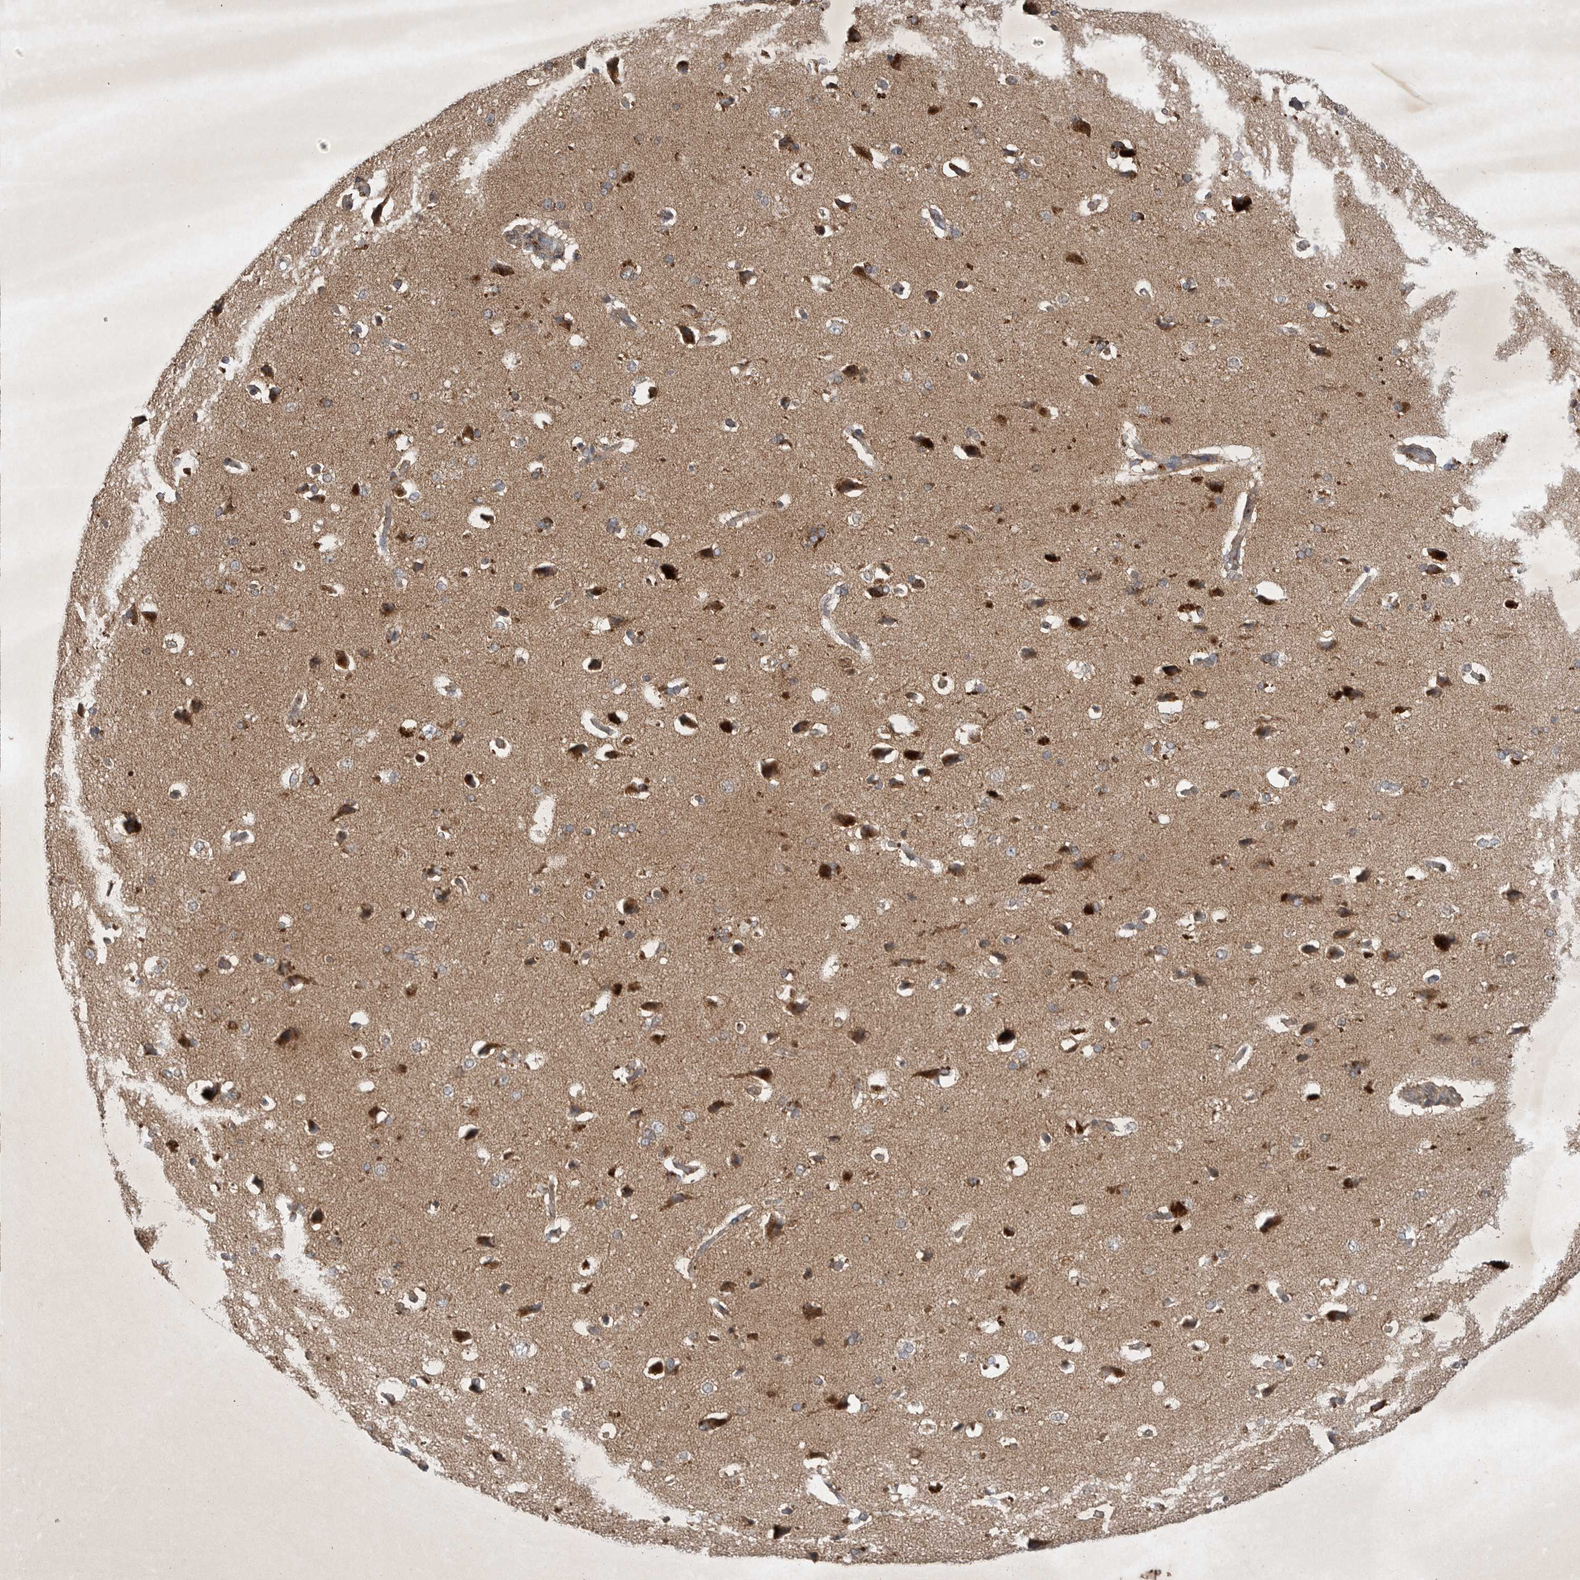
{"staining": {"intensity": "moderate", "quantity": "<25%", "location": "cytoplasmic/membranous"}, "tissue": "cerebral cortex", "cell_type": "Endothelial cells", "image_type": "normal", "snomed": [{"axis": "morphology", "description": "Normal tissue, NOS"}, {"axis": "topography", "description": "Cerebral cortex"}], "caption": "Immunohistochemistry (IHC) of unremarkable human cerebral cortex demonstrates low levels of moderate cytoplasmic/membranous expression in about <25% of endothelial cells.", "gene": "DDR1", "patient": {"sex": "male", "age": 62}}